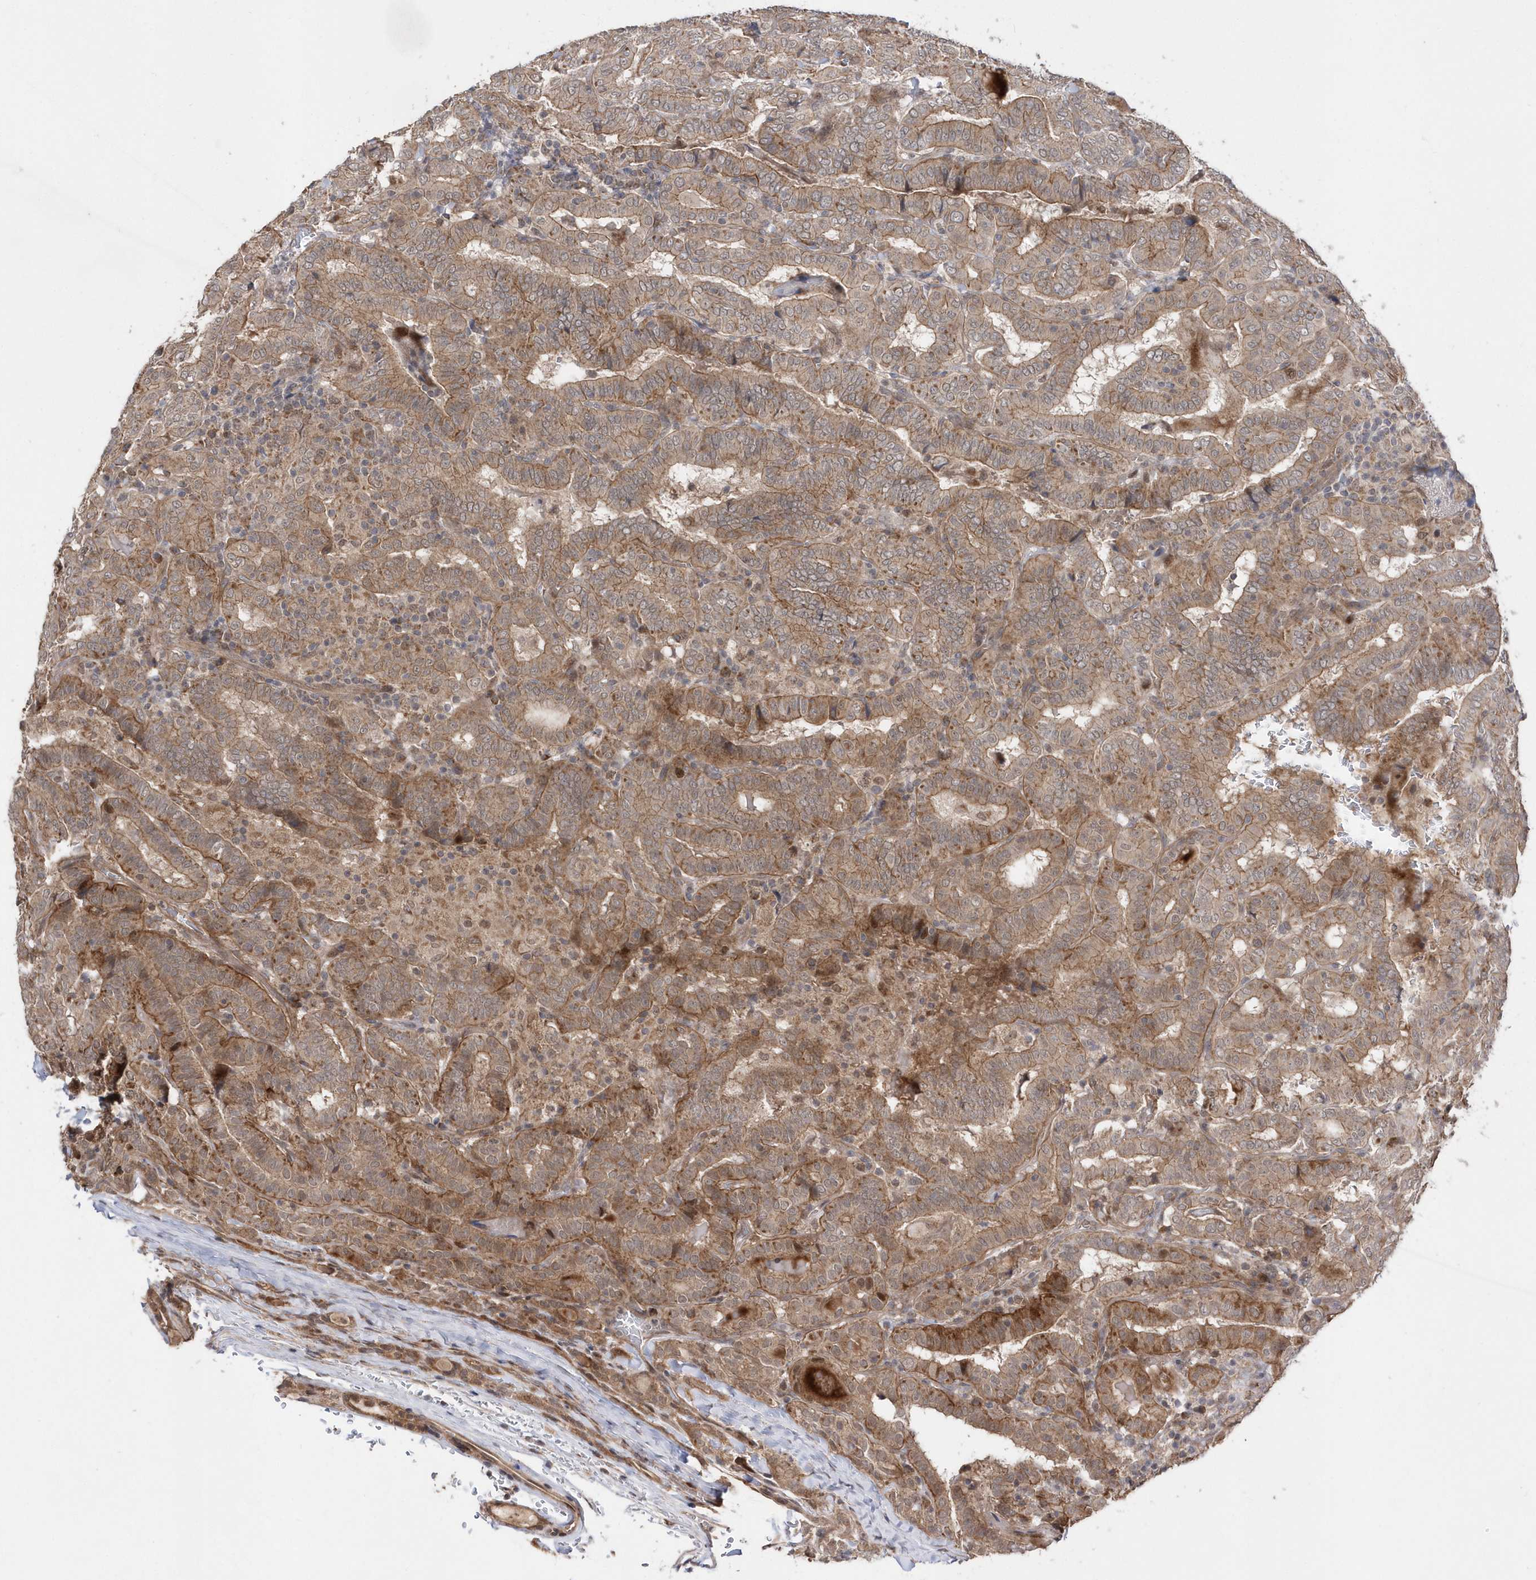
{"staining": {"intensity": "moderate", "quantity": ">75%", "location": "cytoplasmic/membranous"}, "tissue": "thyroid cancer", "cell_type": "Tumor cells", "image_type": "cancer", "snomed": [{"axis": "morphology", "description": "Papillary adenocarcinoma, NOS"}, {"axis": "topography", "description": "Thyroid gland"}], "caption": "This micrograph exhibits IHC staining of human thyroid papillary adenocarcinoma, with medium moderate cytoplasmic/membranous expression in approximately >75% of tumor cells.", "gene": "DALRD3", "patient": {"sex": "female", "age": 72}}